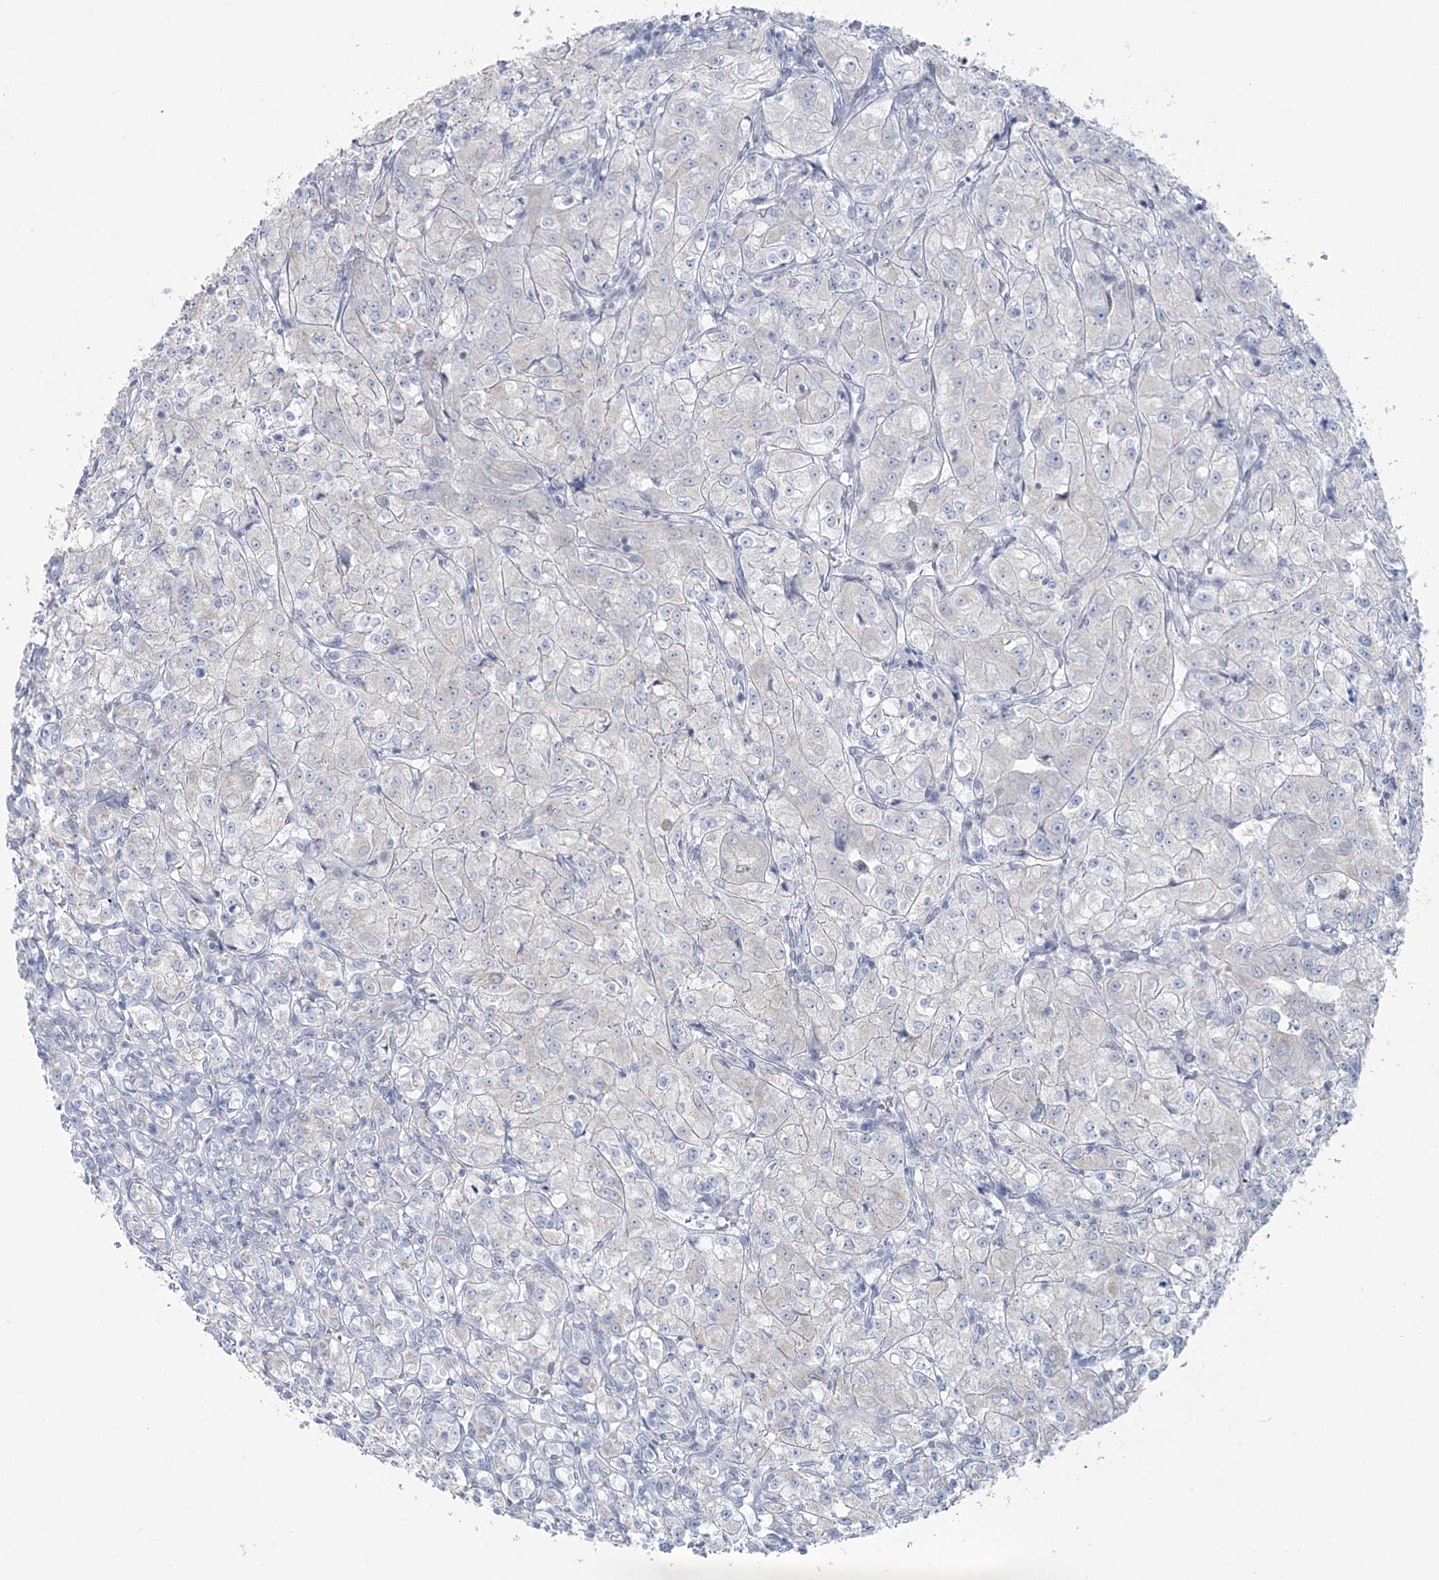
{"staining": {"intensity": "negative", "quantity": "none", "location": "none"}, "tissue": "renal cancer", "cell_type": "Tumor cells", "image_type": "cancer", "snomed": [{"axis": "morphology", "description": "Adenocarcinoma, NOS"}, {"axis": "topography", "description": "Kidney"}], "caption": "Renal cancer stained for a protein using immunohistochemistry (IHC) displays no positivity tumor cells.", "gene": "ZNF843", "patient": {"sex": "male", "age": 77}}